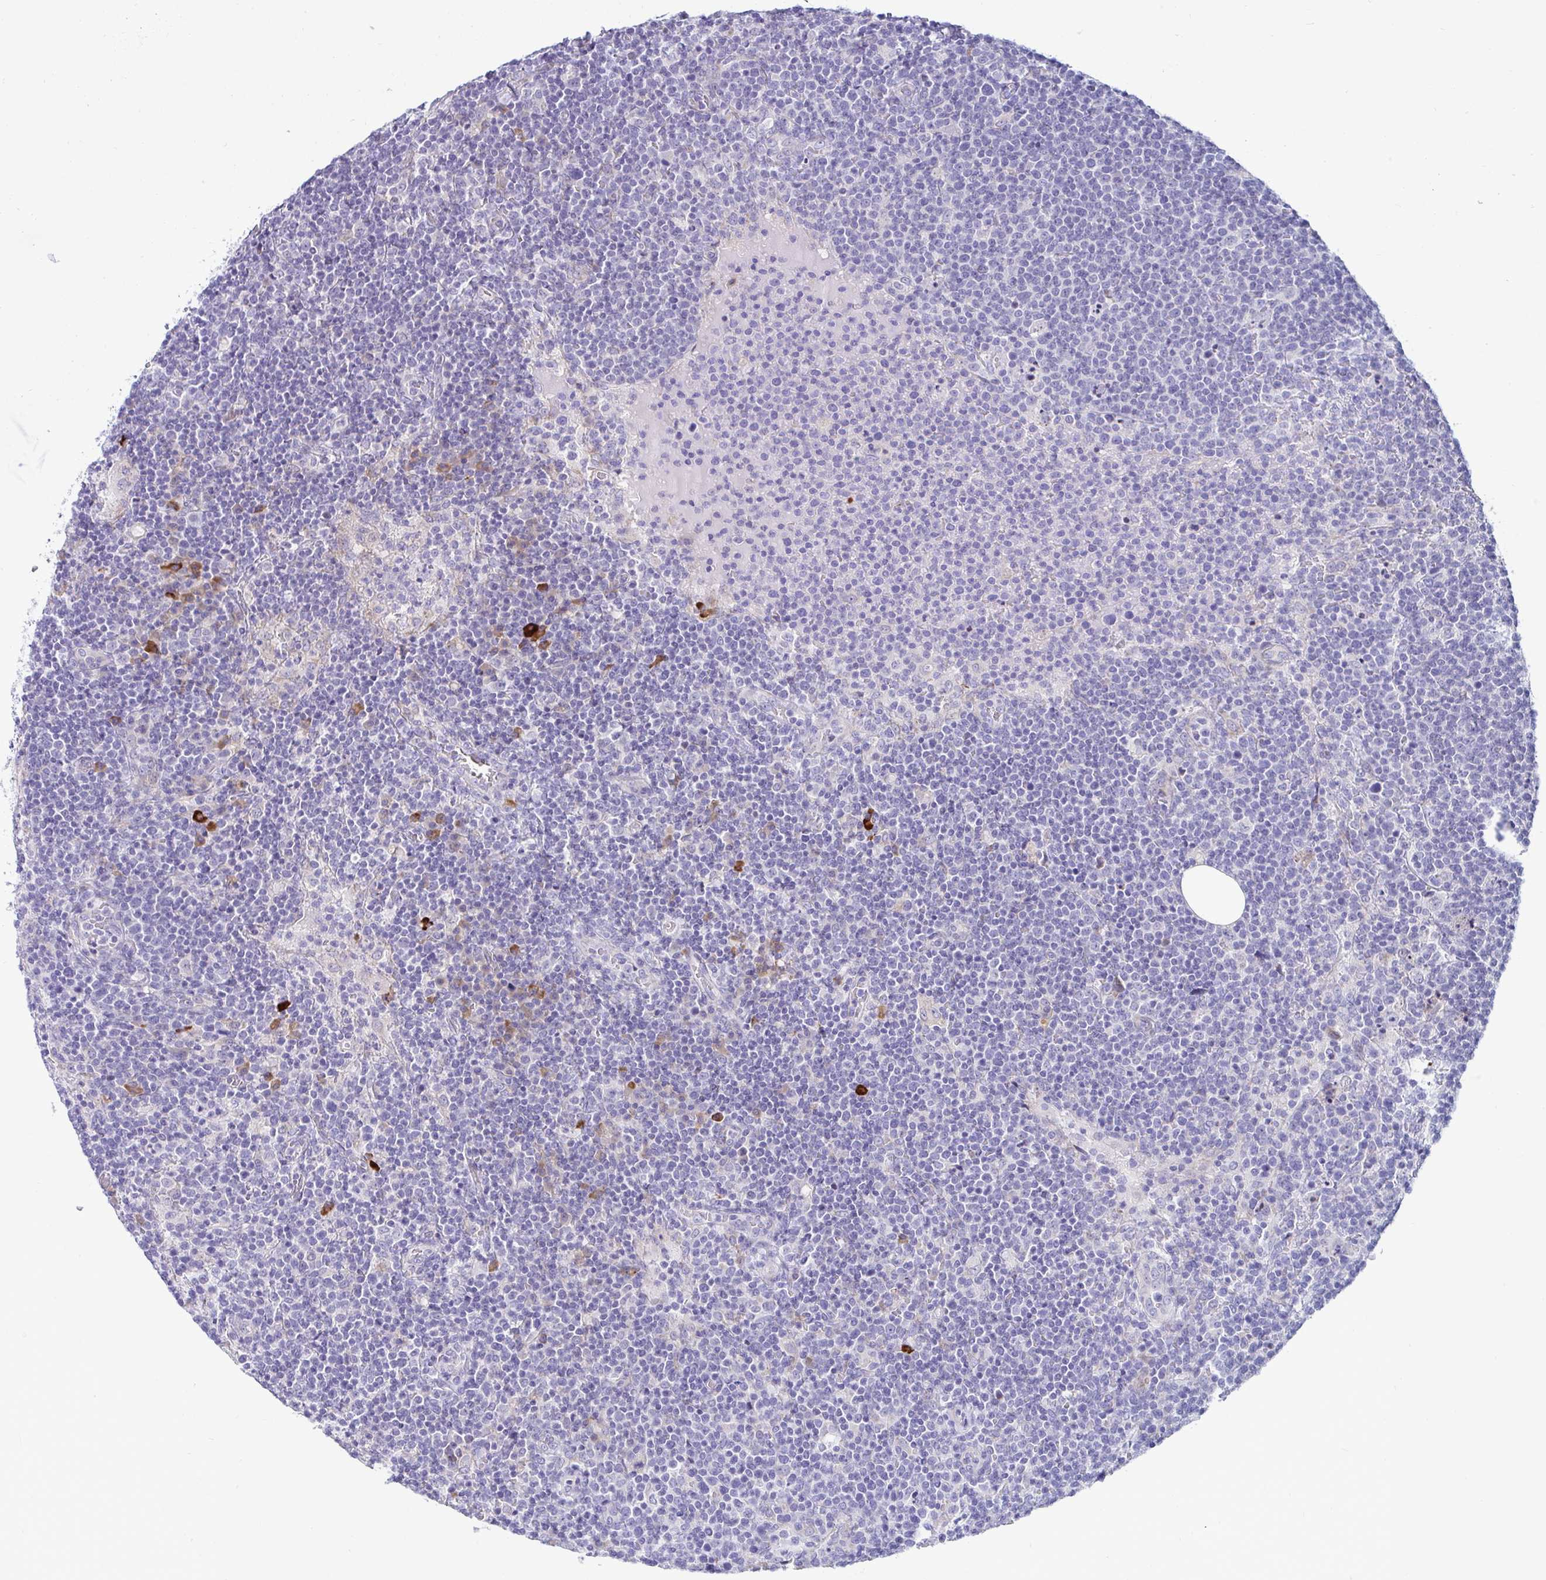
{"staining": {"intensity": "negative", "quantity": "none", "location": "none"}, "tissue": "lymphoma", "cell_type": "Tumor cells", "image_type": "cancer", "snomed": [{"axis": "morphology", "description": "Malignant lymphoma, non-Hodgkin's type, High grade"}, {"axis": "topography", "description": "Lymph node"}], "caption": "IHC of lymphoma exhibits no expression in tumor cells.", "gene": "TFPI2", "patient": {"sex": "male", "age": 61}}